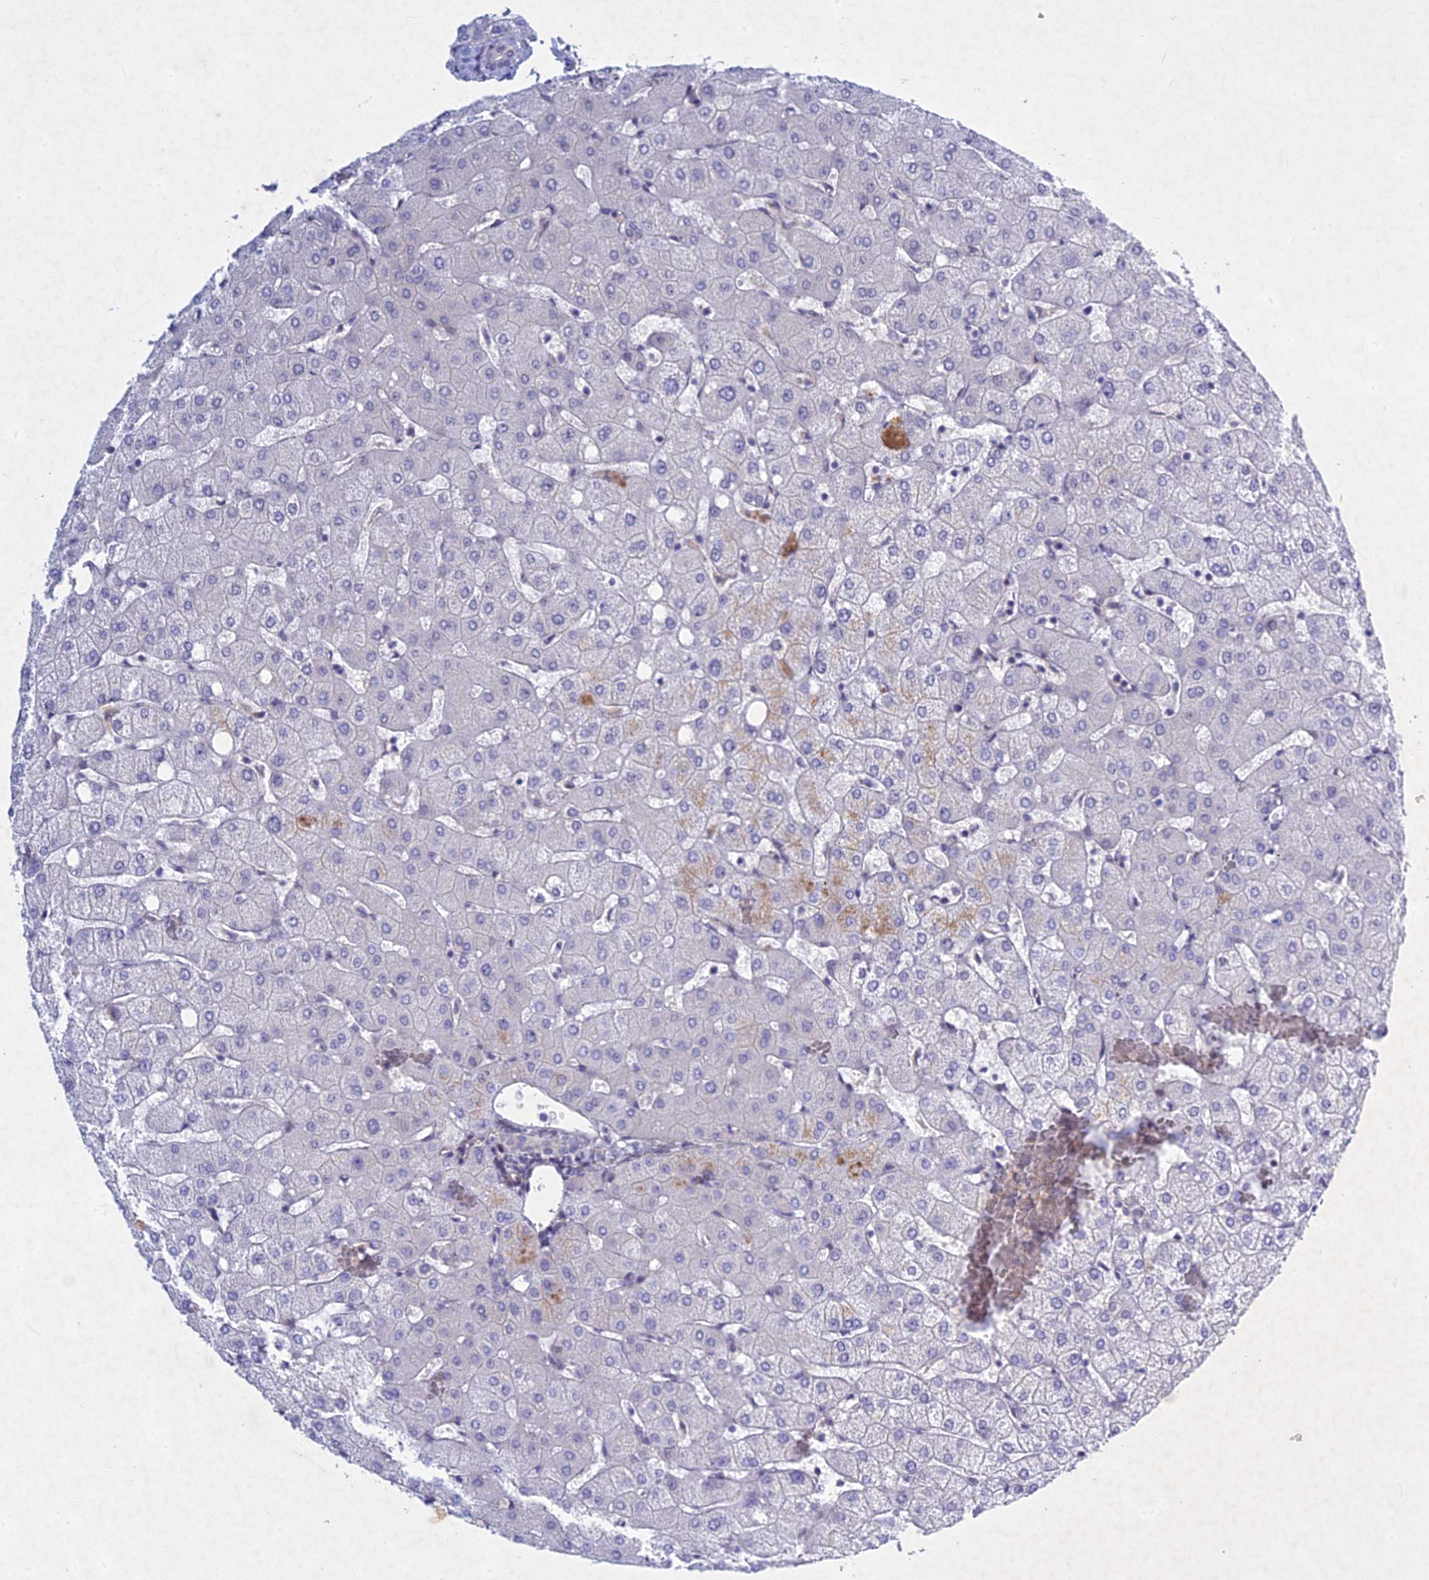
{"staining": {"intensity": "negative", "quantity": "none", "location": "none"}, "tissue": "liver", "cell_type": "Cholangiocytes", "image_type": "normal", "snomed": [{"axis": "morphology", "description": "Normal tissue, NOS"}, {"axis": "topography", "description": "Liver"}], "caption": "The immunohistochemistry (IHC) photomicrograph has no significant expression in cholangiocytes of liver. (DAB immunohistochemistry, high magnification).", "gene": "PTHLH", "patient": {"sex": "female", "age": 54}}